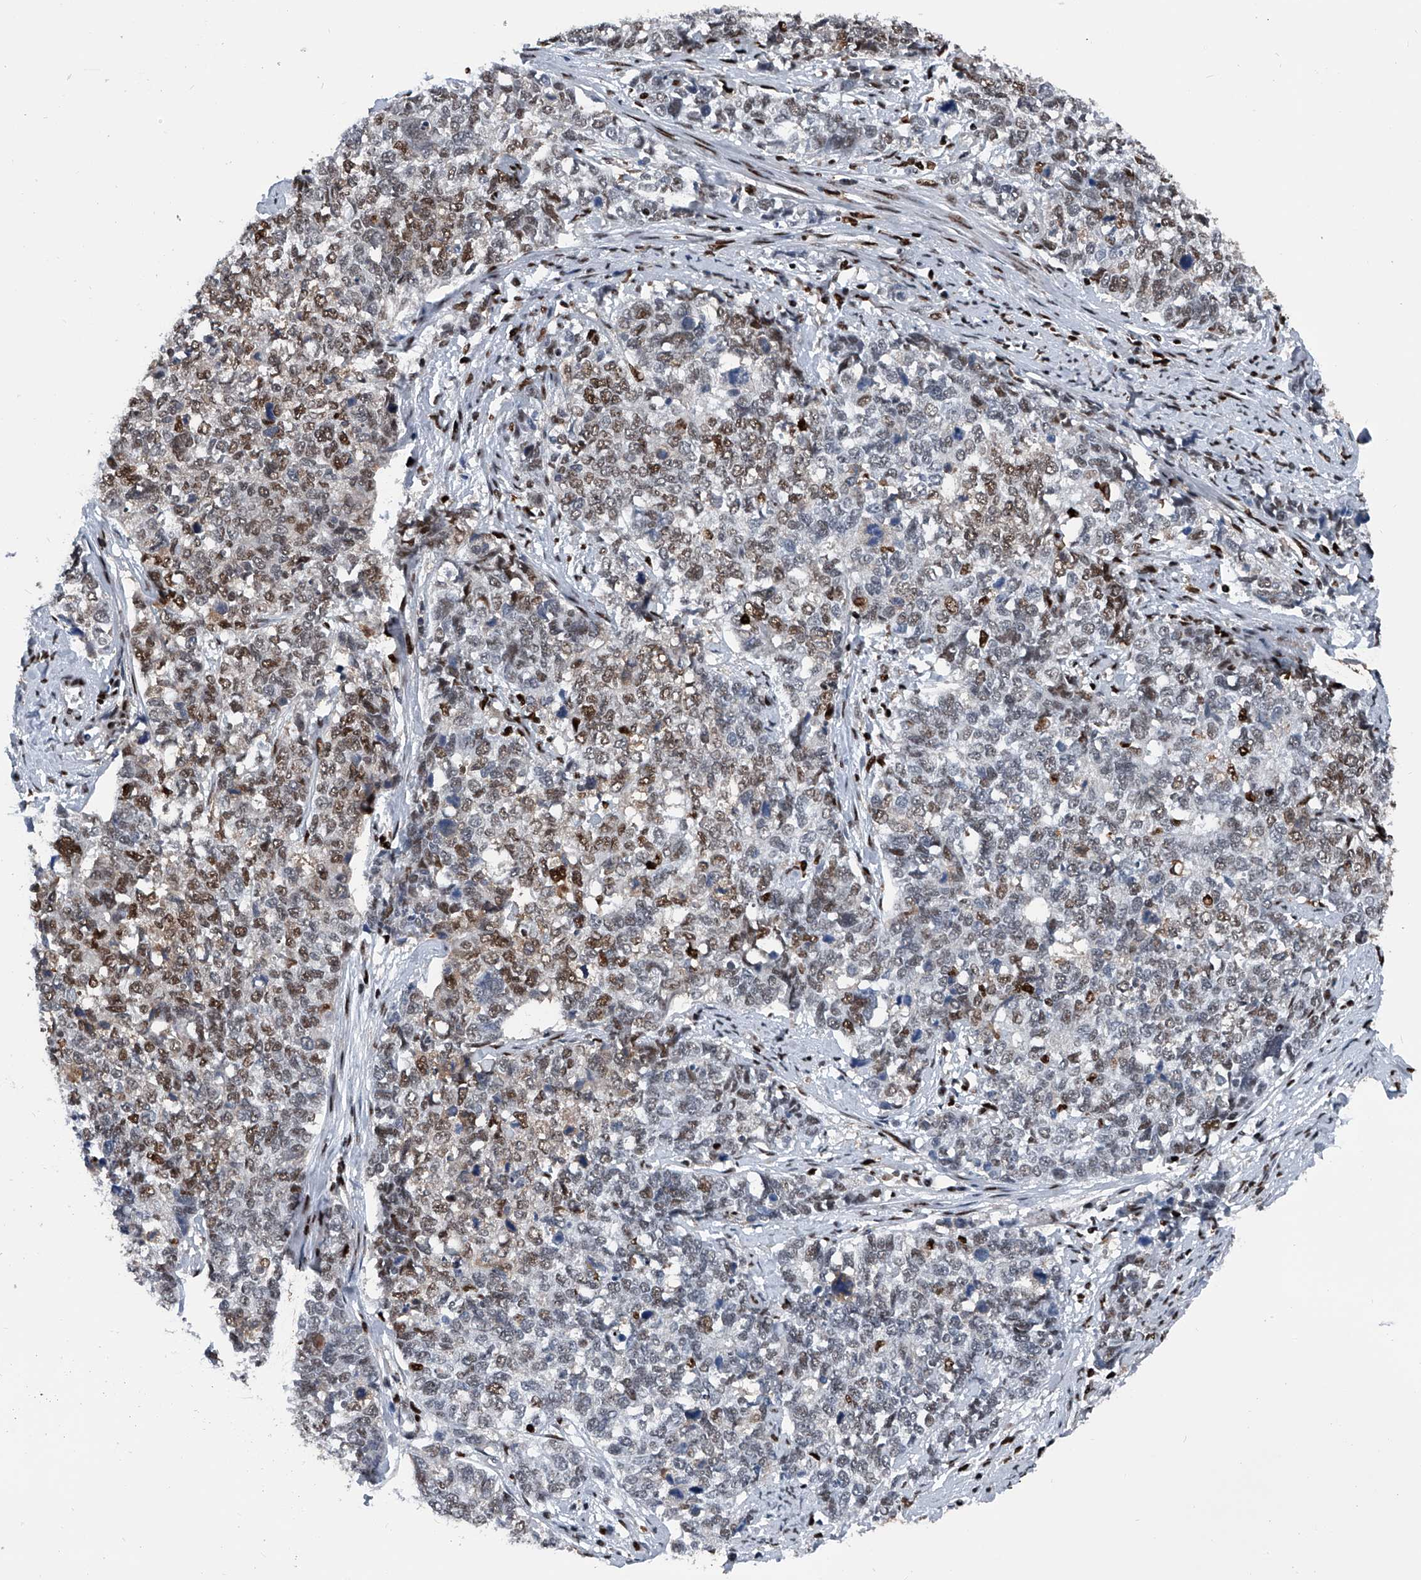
{"staining": {"intensity": "moderate", "quantity": "25%-75%", "location": "nuclear"}, "tissue": "cervical cancer", "cell_type": "Tumor cells", "image_type": "cancer", "snomed": [{"axis": "morphology", "description": "Squamous cell carcinoma, NOS"}, {"axis": "topography", "description": "Cervix"}], "caption": "Cervical squamous cell carcinoma was stained to show a protein in brown. There is medium levels of moderate nuclear staining in approximately 25%-75% of tumor cells. The staining is performed using DAB brown chromogen to label protein expression. The nuclei are counter-stained blue using hematoxylin.", "gene": "FKBP5", "patient": {"sex": "female", "age": 63}}